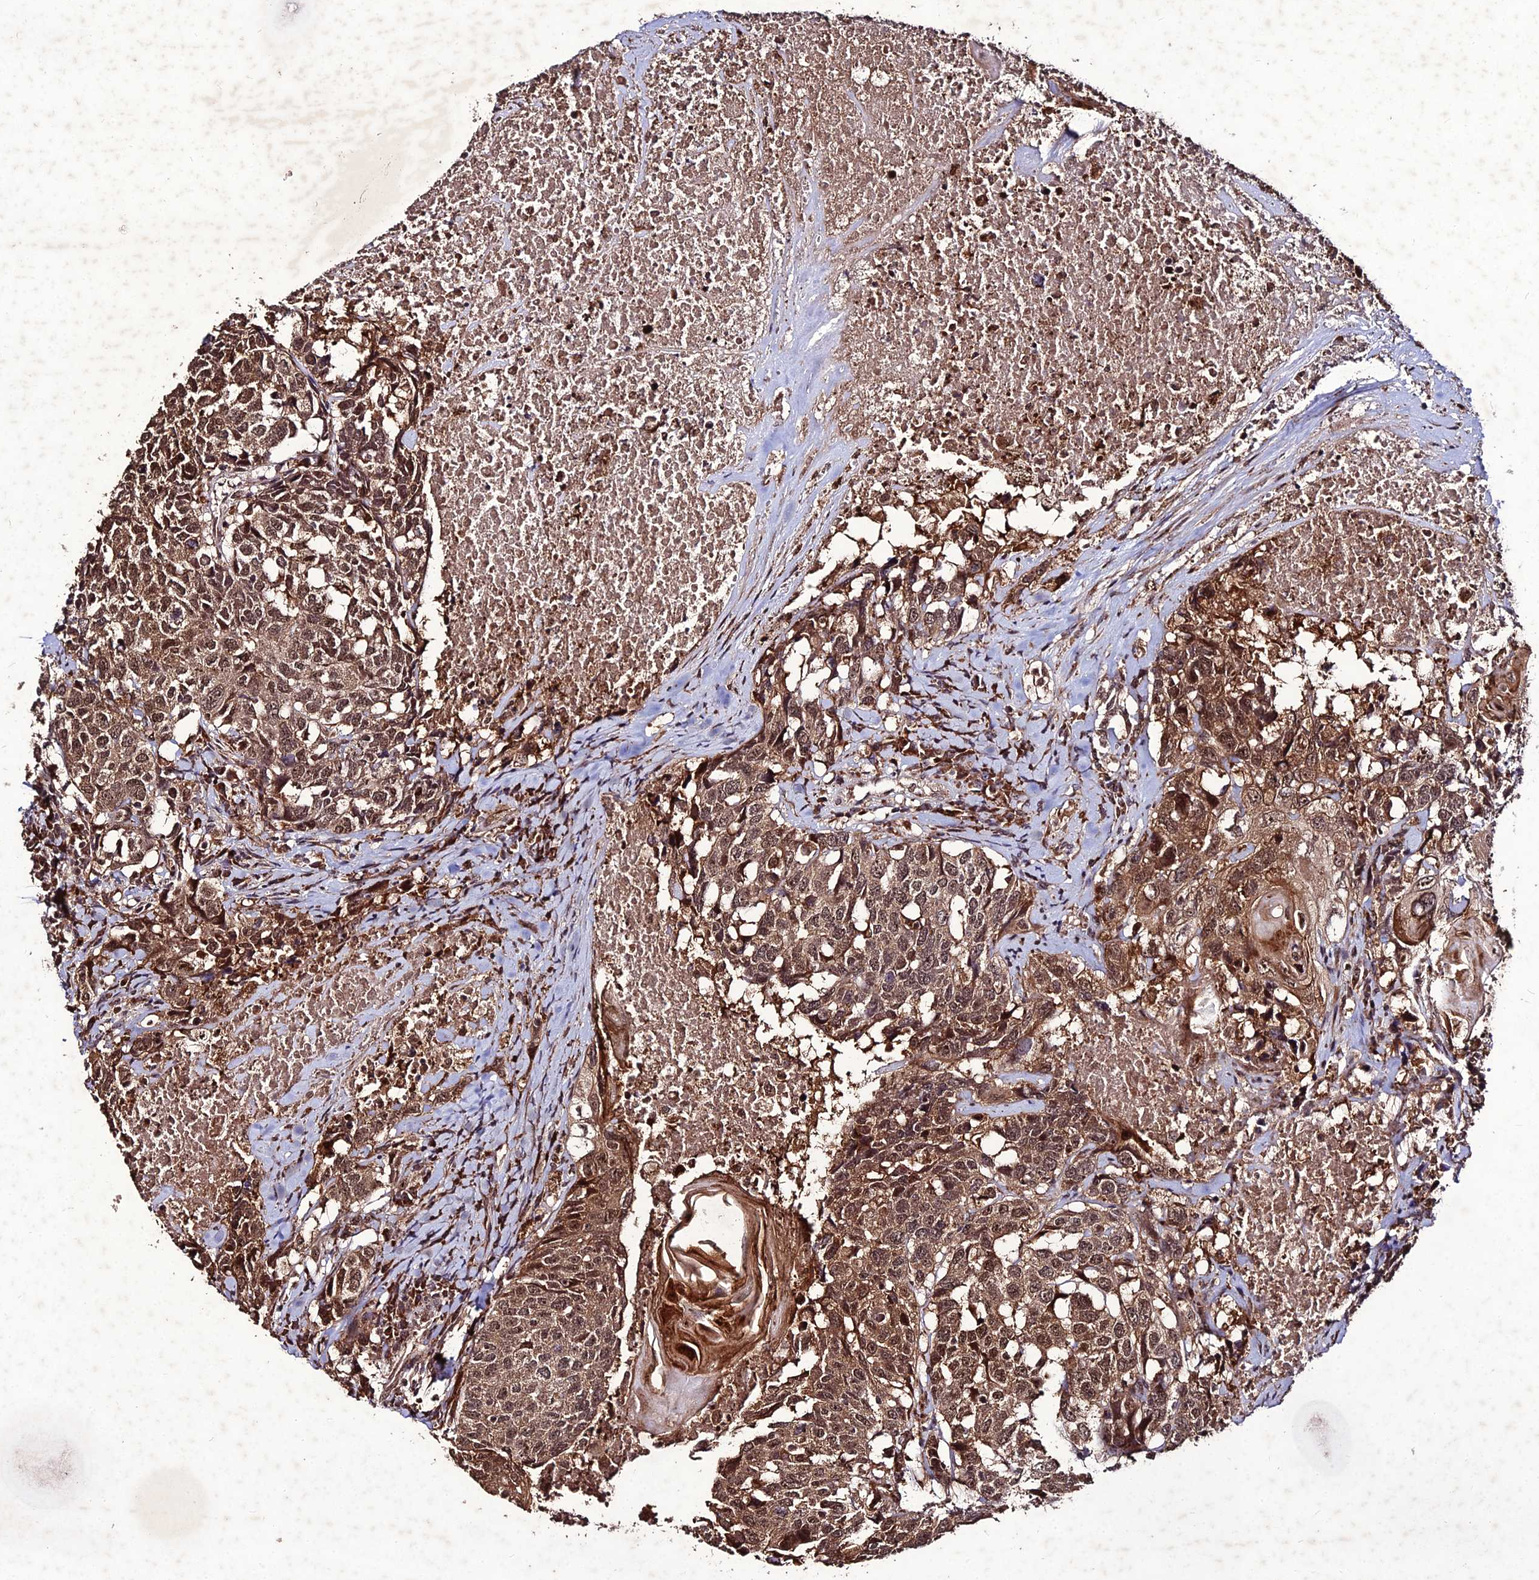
{"staining": {"intensity": "moderate", "quantity": ">75%", "location": "cytoplasmic/membranous,nuclear"}, "tissue": "head and neck cancer", "cell_type": "Tumor cells", "image_type": "cancer", "snomed": [{"axis": "morphology", "description": "Squamous cell carcinoma, NOS"}, {"axis": "topography", "description": "Head-Neck"}], "caption": "Brown immunohistochemical staining in squamous cell carcinoma (head and neck) shows moderate cytoplasmic/membranous and nuclear expression in approximately >75% of tumor cells.", "gene": "ZNF766", "patient": {"sex": "male", "age": 66}}